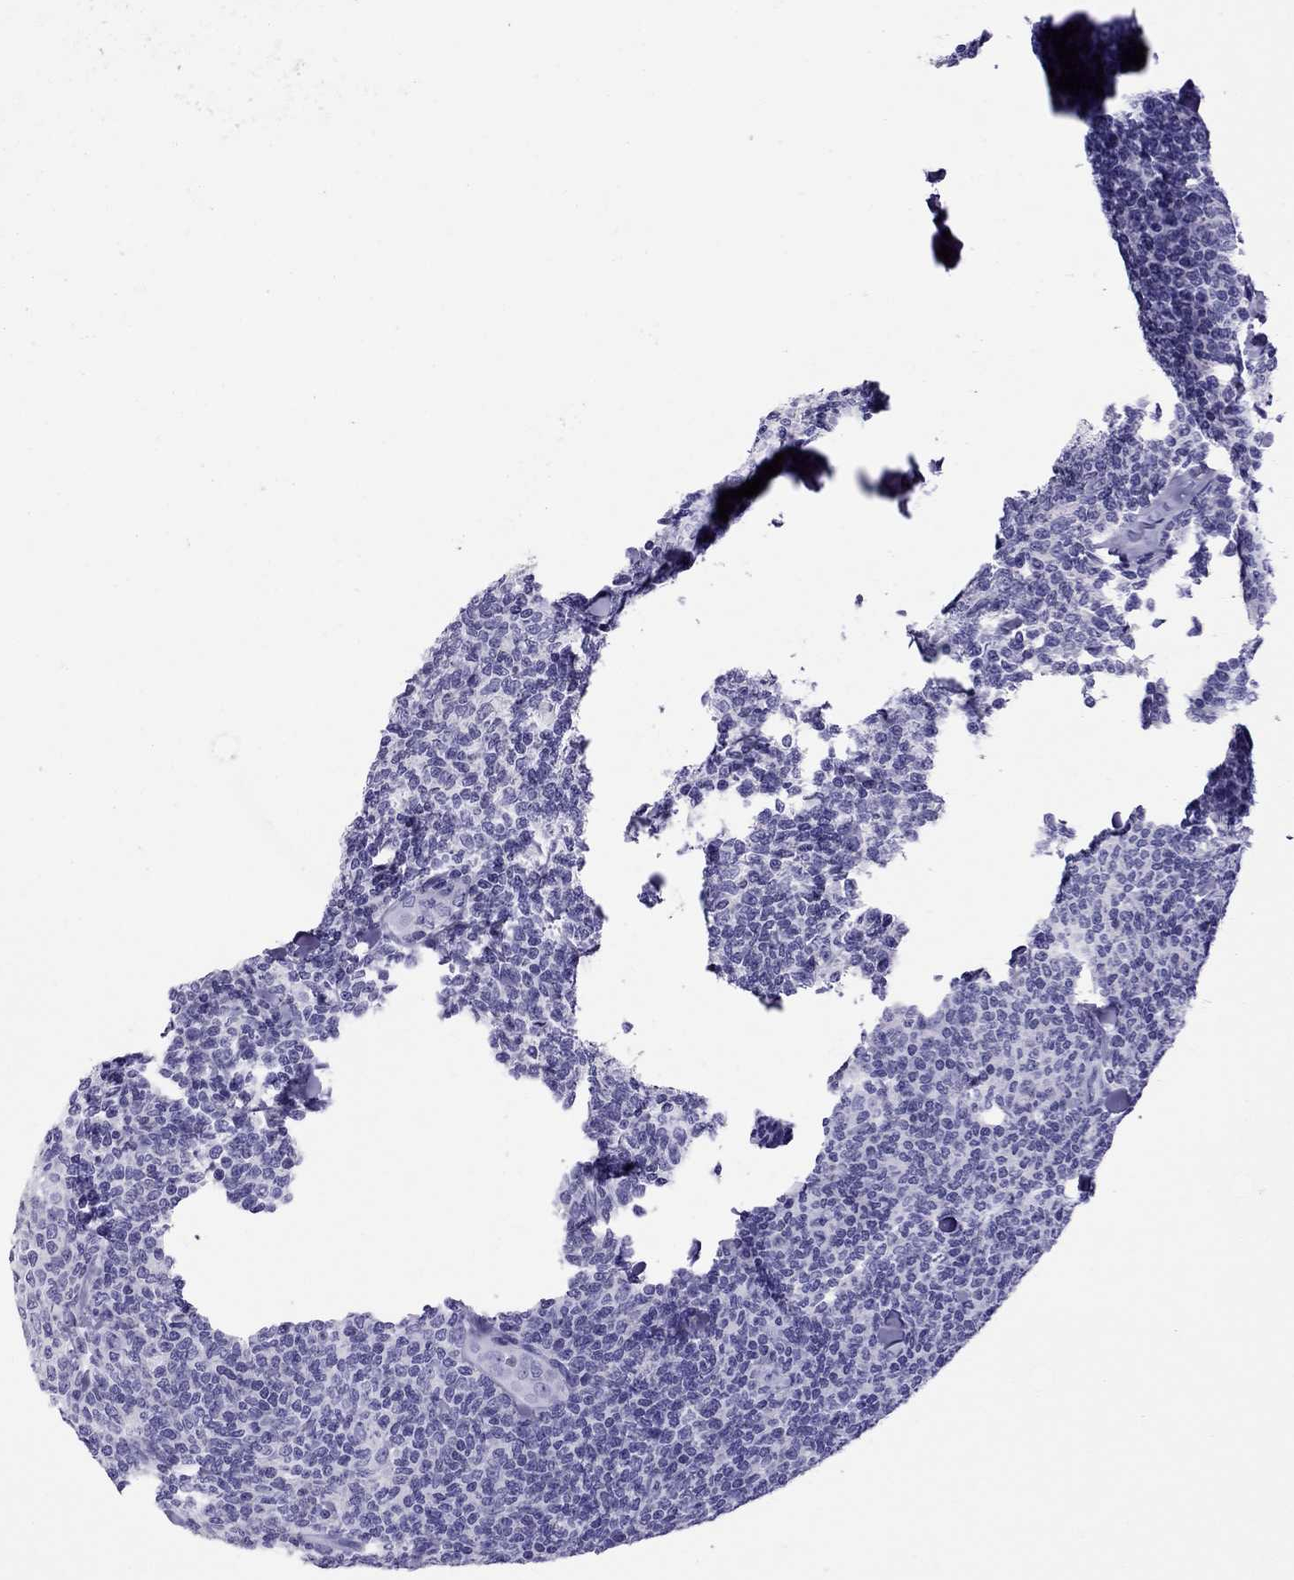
{"staining": {"intensity": "negative", "quantity": "none", "location": "none"}, "tissue": "lymphoma", "cell_type": "Tumor cells", "image_type": "cancer", "snomed": [{"axis": "morphology", "description": "Malignant lymphoma, non-Hodgkin's type, Low grade"}, {"axis": "topography", "description": "Lymph node"}], "caption": "An immunohistochemistry image of lymphoma is shown. There is no staining in tumor cells of lymphoma.", "gene": "AVPR1B", "patient": {"sex": "female", "age": 56}}